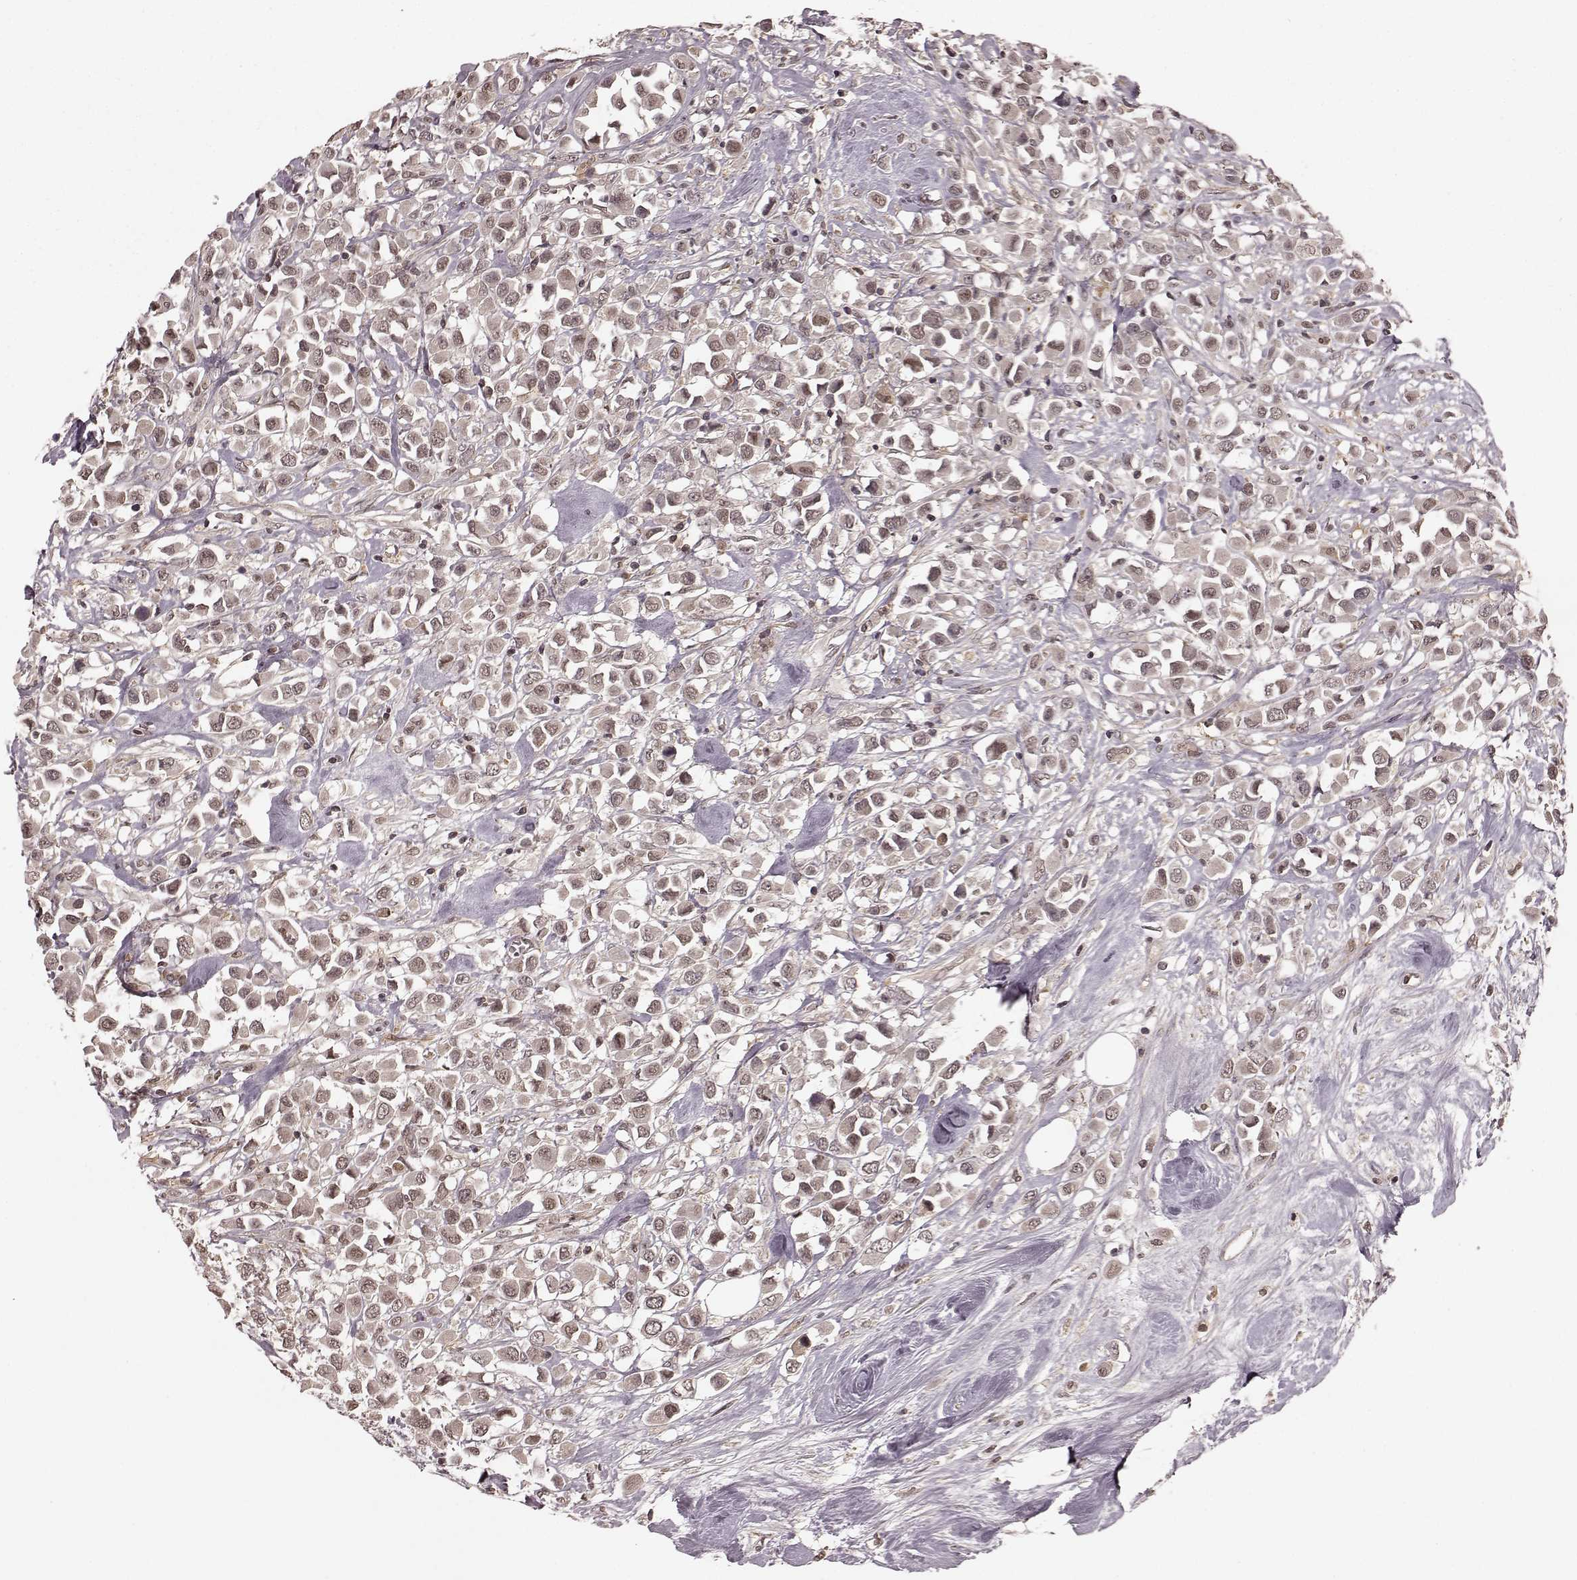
{"staining": {"intensity": "weak", "quantity": "25%-75%", "location": "cytoplasmic/membranous,nuclear"}, "tissue": "breast cancer", "cell_type": "Tumor cells", "image_type": "cancer", "snomed": [{"axis": "morphology", "description": "Duct carcinoma"}, {"axis": "topography", "description": "Breast"}], "caption": "Protein expression analysis of breast cancer displays weak cytoplasmic/membranous and nuclear expression in approximately 25%-75% of tumor cells.", "gene": "GSS", "patient": {"sex": "female", "age": 61}}